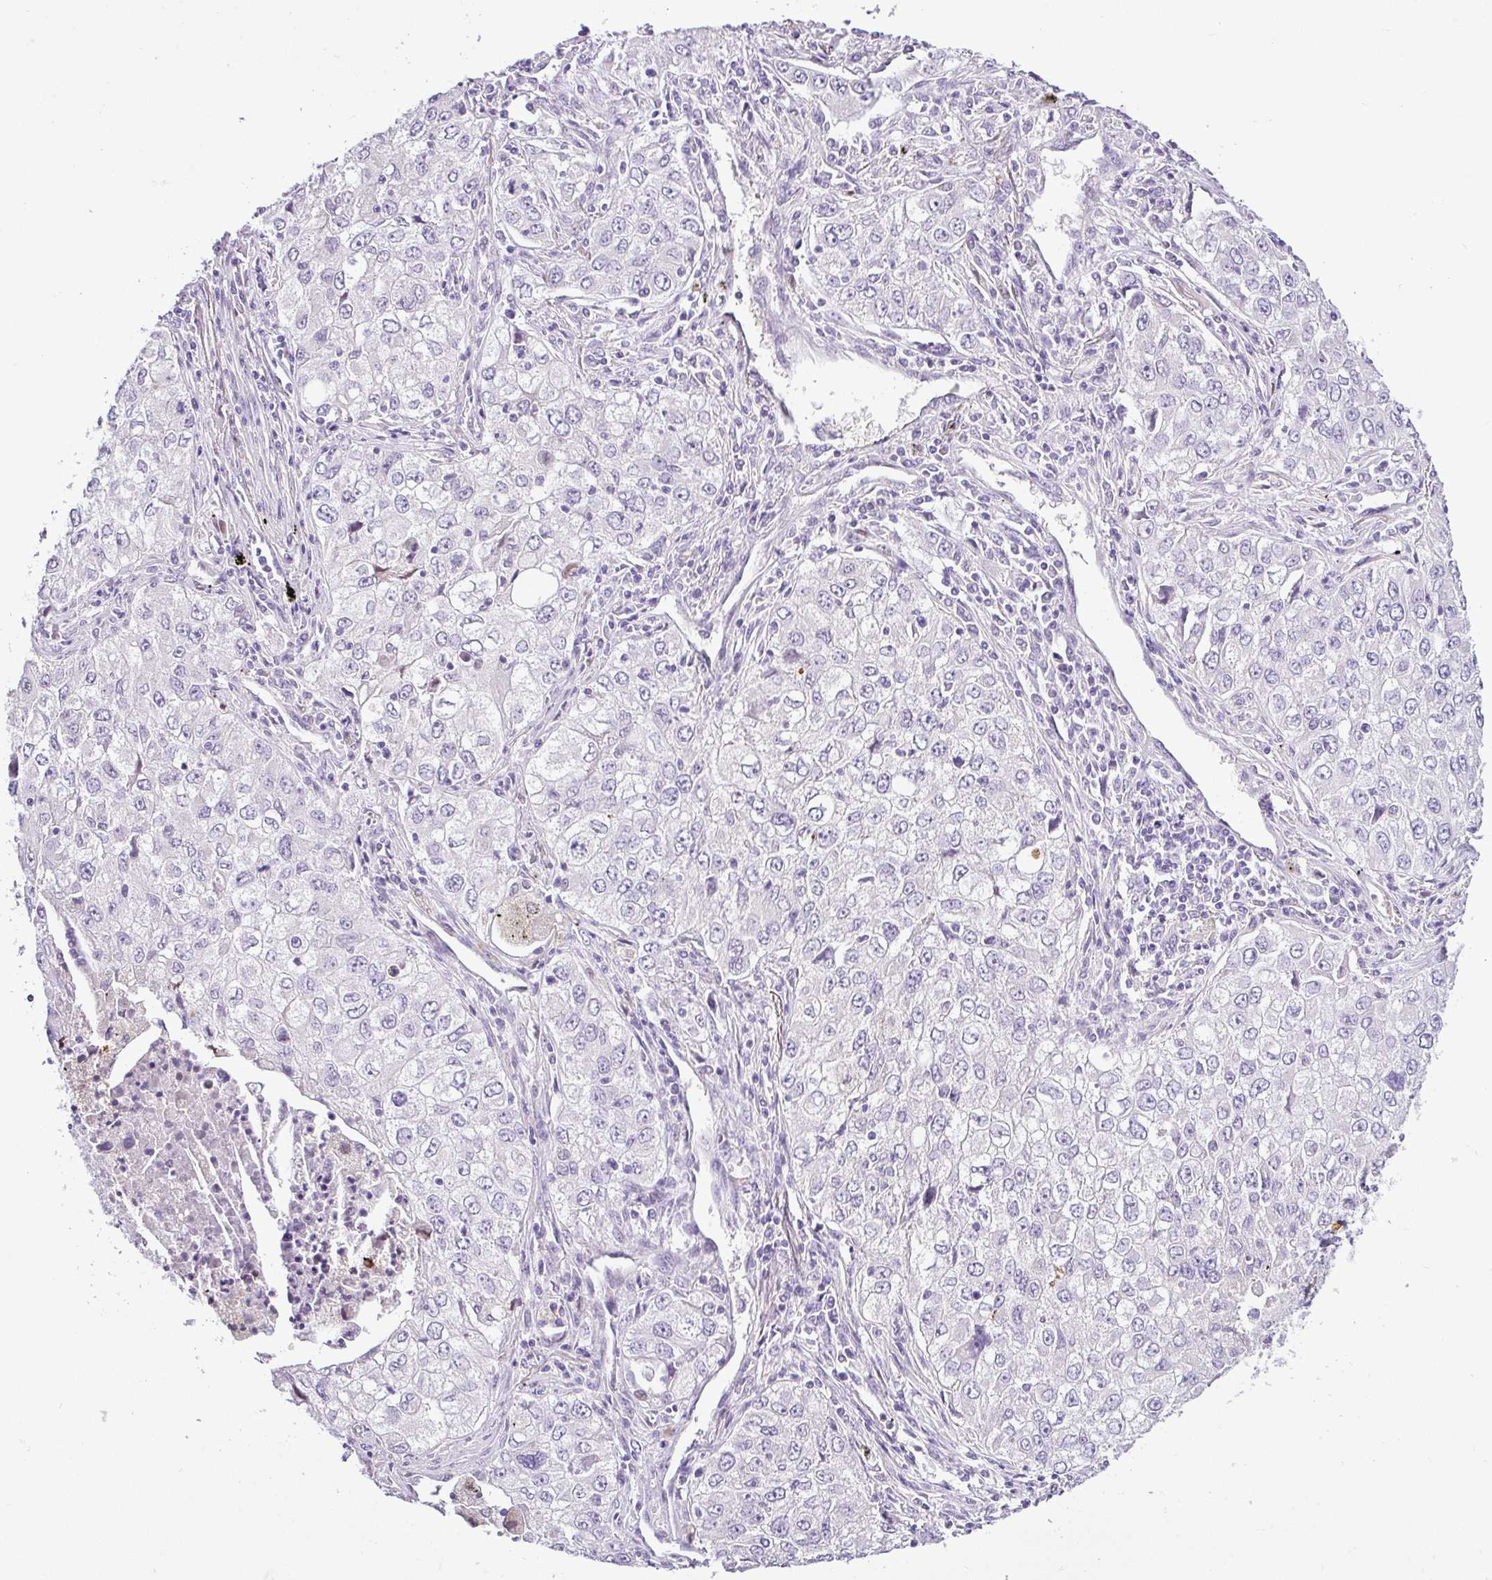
{"staining": {"intensity": "negative", "quantity": "none", "location": "none"}, "tissue": "lung cancer", "cell_type": "Tumor cells", "image_type": "cancer", "snomed": [{"axis": "morphology", "description": "Adenocarcinoma, NOS"}, {"axis": "morphology", "description": "Adenocarcinoma, metastatic, NOS"}, {"axis": "topography", "description": "Lymph node"}, {"axis": "topography", "description": "Lung"}], "caption": "IHC of adenocarcinoma (lung) demonstrates no expression in tumor cells. (DAB immunohistochemistry with hematoxylin counter stain).", "gene": "HMCN2", "patient": {"sex": "female", "age": 42}}